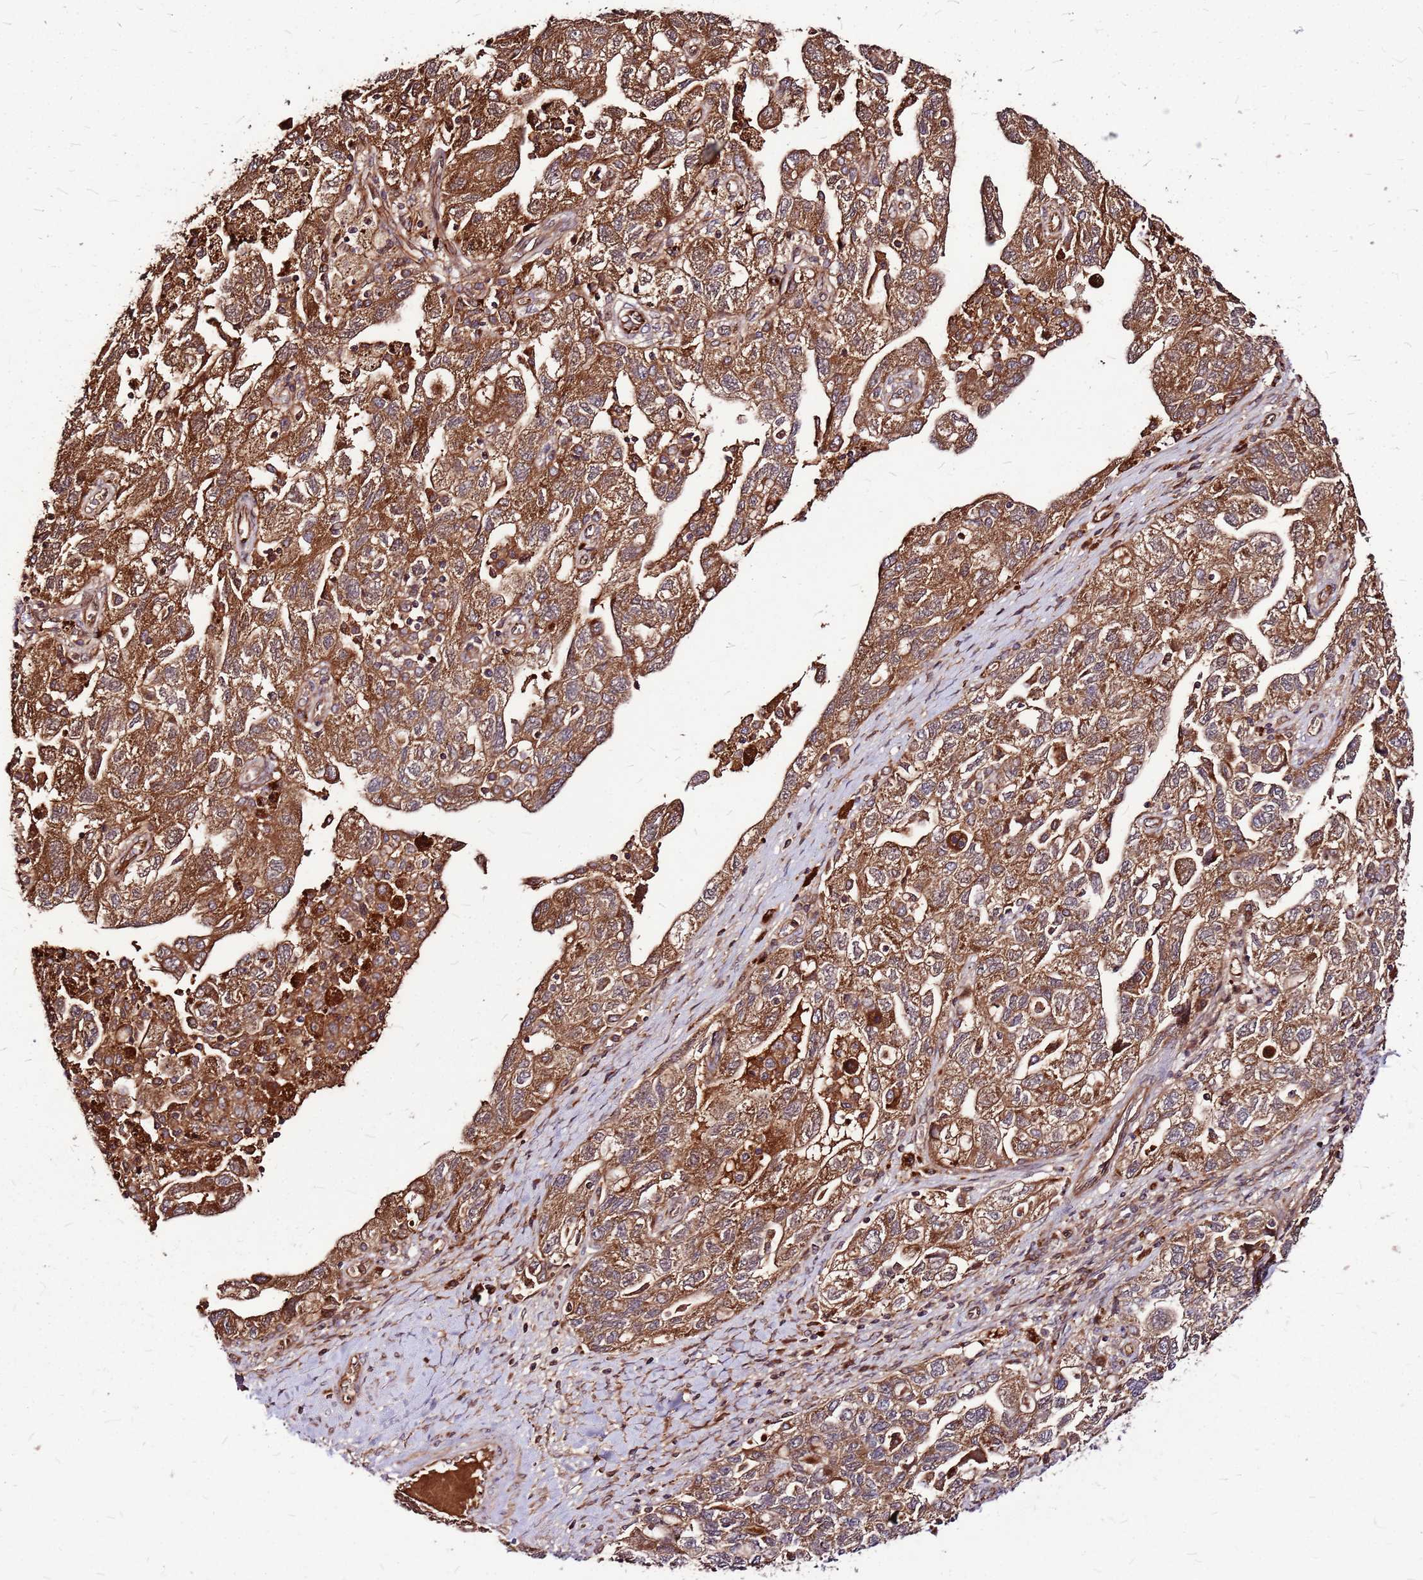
{"staining": {"intensity": "moderate", "quantity": ">75%", "location": "cytoplasmic/membranous"}, "tissue": "ovarian cancer", "cell_type": "Tumor cells", "image_type": "cancer", "snomed": [{"axis": "morphology", "description": "Carcinoma, NOS"}, {"axis": "morphology", "description": "Cystadenocarcinoma, serous, NOS"}, {"axis": "topography", "description": "Ovary"}], "caption": "DAB (3,3'-diaminobenzidine) immunohistochemical staining of human ovarian cancer (carcinoma) shows moderate cytoplasmic/membranous protein positivity in approximately >75% of tumor cells. (DAB (3,3'-diaminobenzidine) IHC with brightfield microscopy, high magnification).", "gene": "LYPLAL1", "patient": {"sex": "female", "age": 69}}